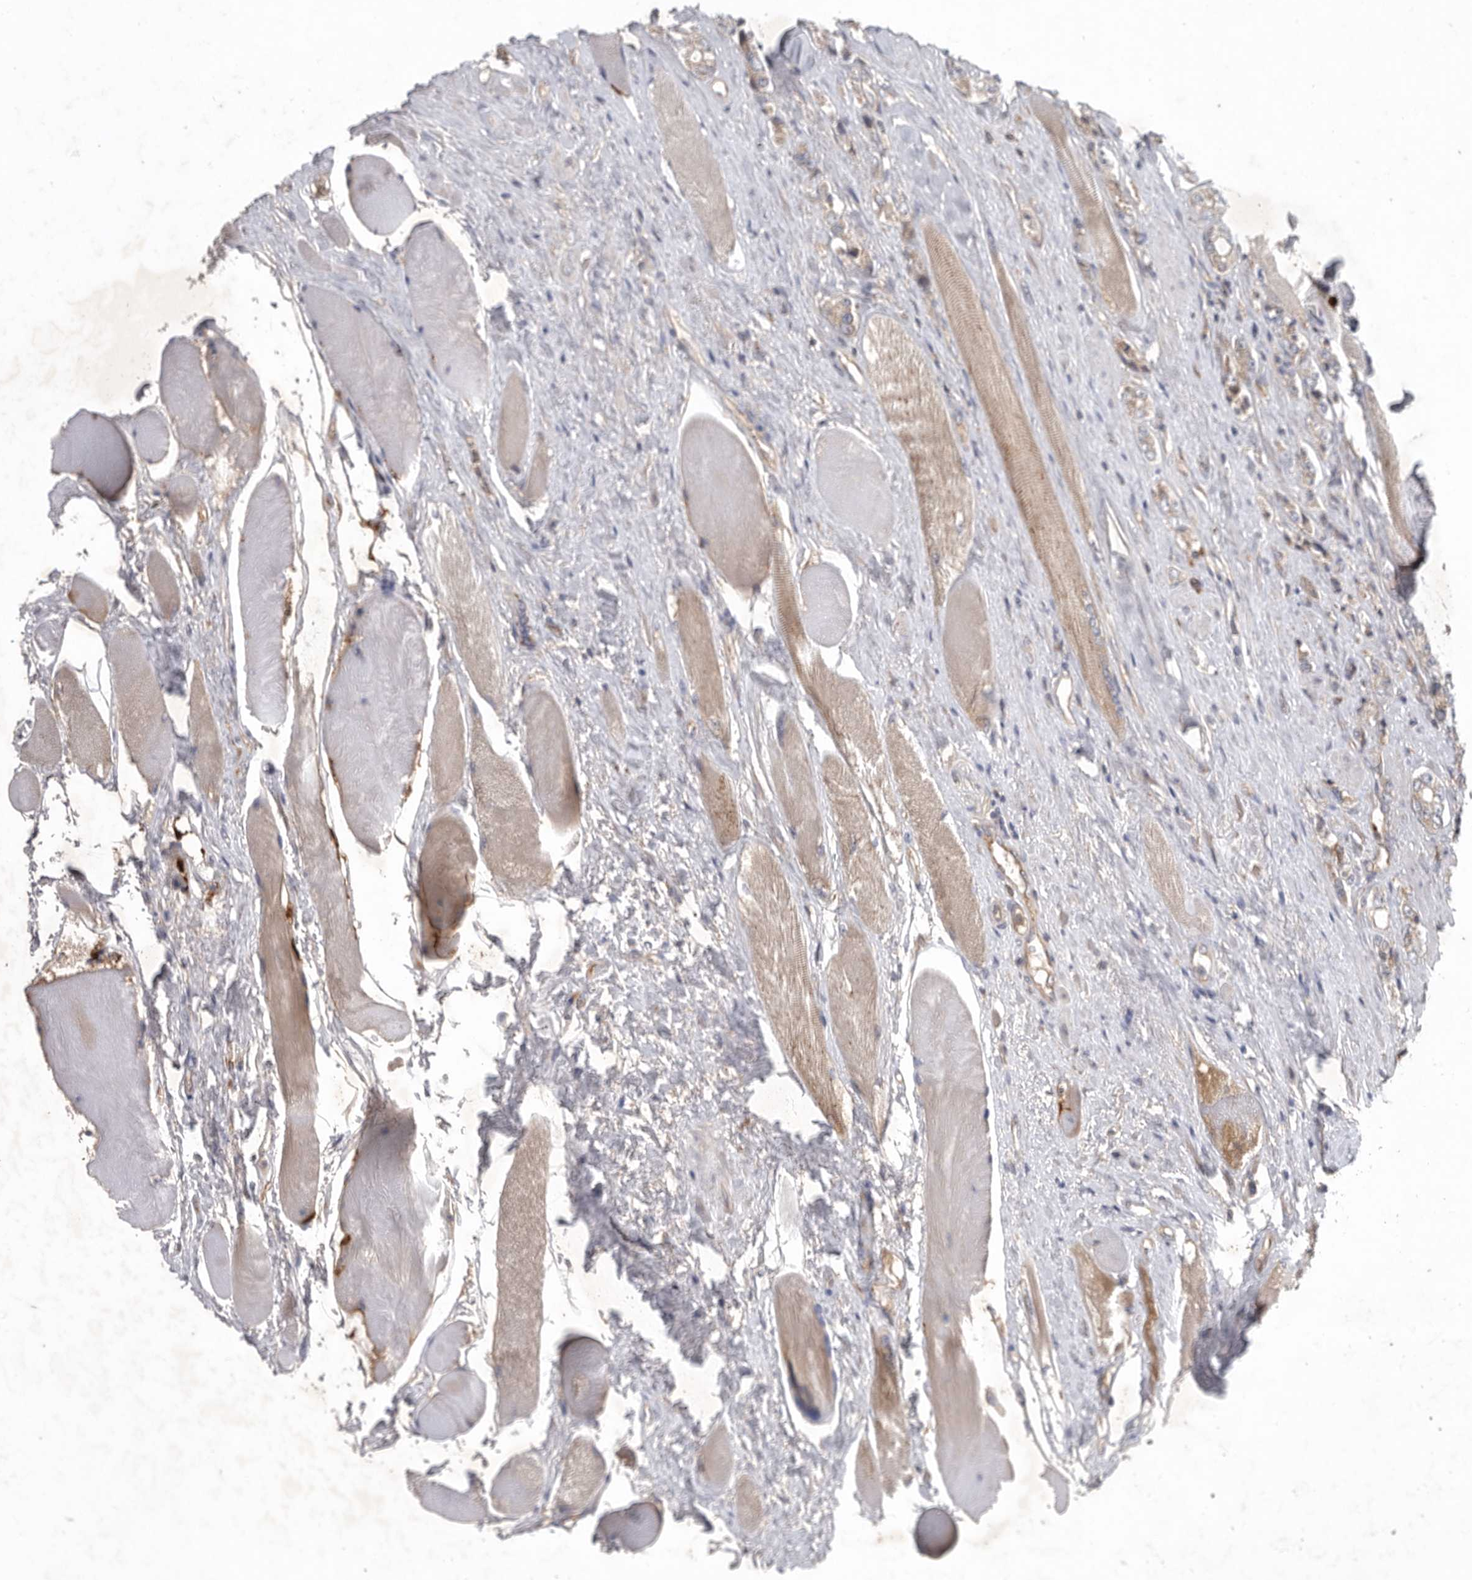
{"staining": {"intensity": "weak", "quantity": "<25%", "location": "cytoplasmic/membranous"}, "tissue": "prostate cancer", "cell_type": "Tumor cells", "image_type": "cancer", "snomed": [{"axis": "morphology", "description": "Adenocarcinoma, High grade"}, {"axis": "topography", "description": "Prostate"}], "caption": "Prostate cancer (high-grade adenocarcinoma) was stained to show a protein in brown. There is no significant staining in tumor cells.", "gene": "C1orf109", "patient": {"sex": "male", "age": 61}}